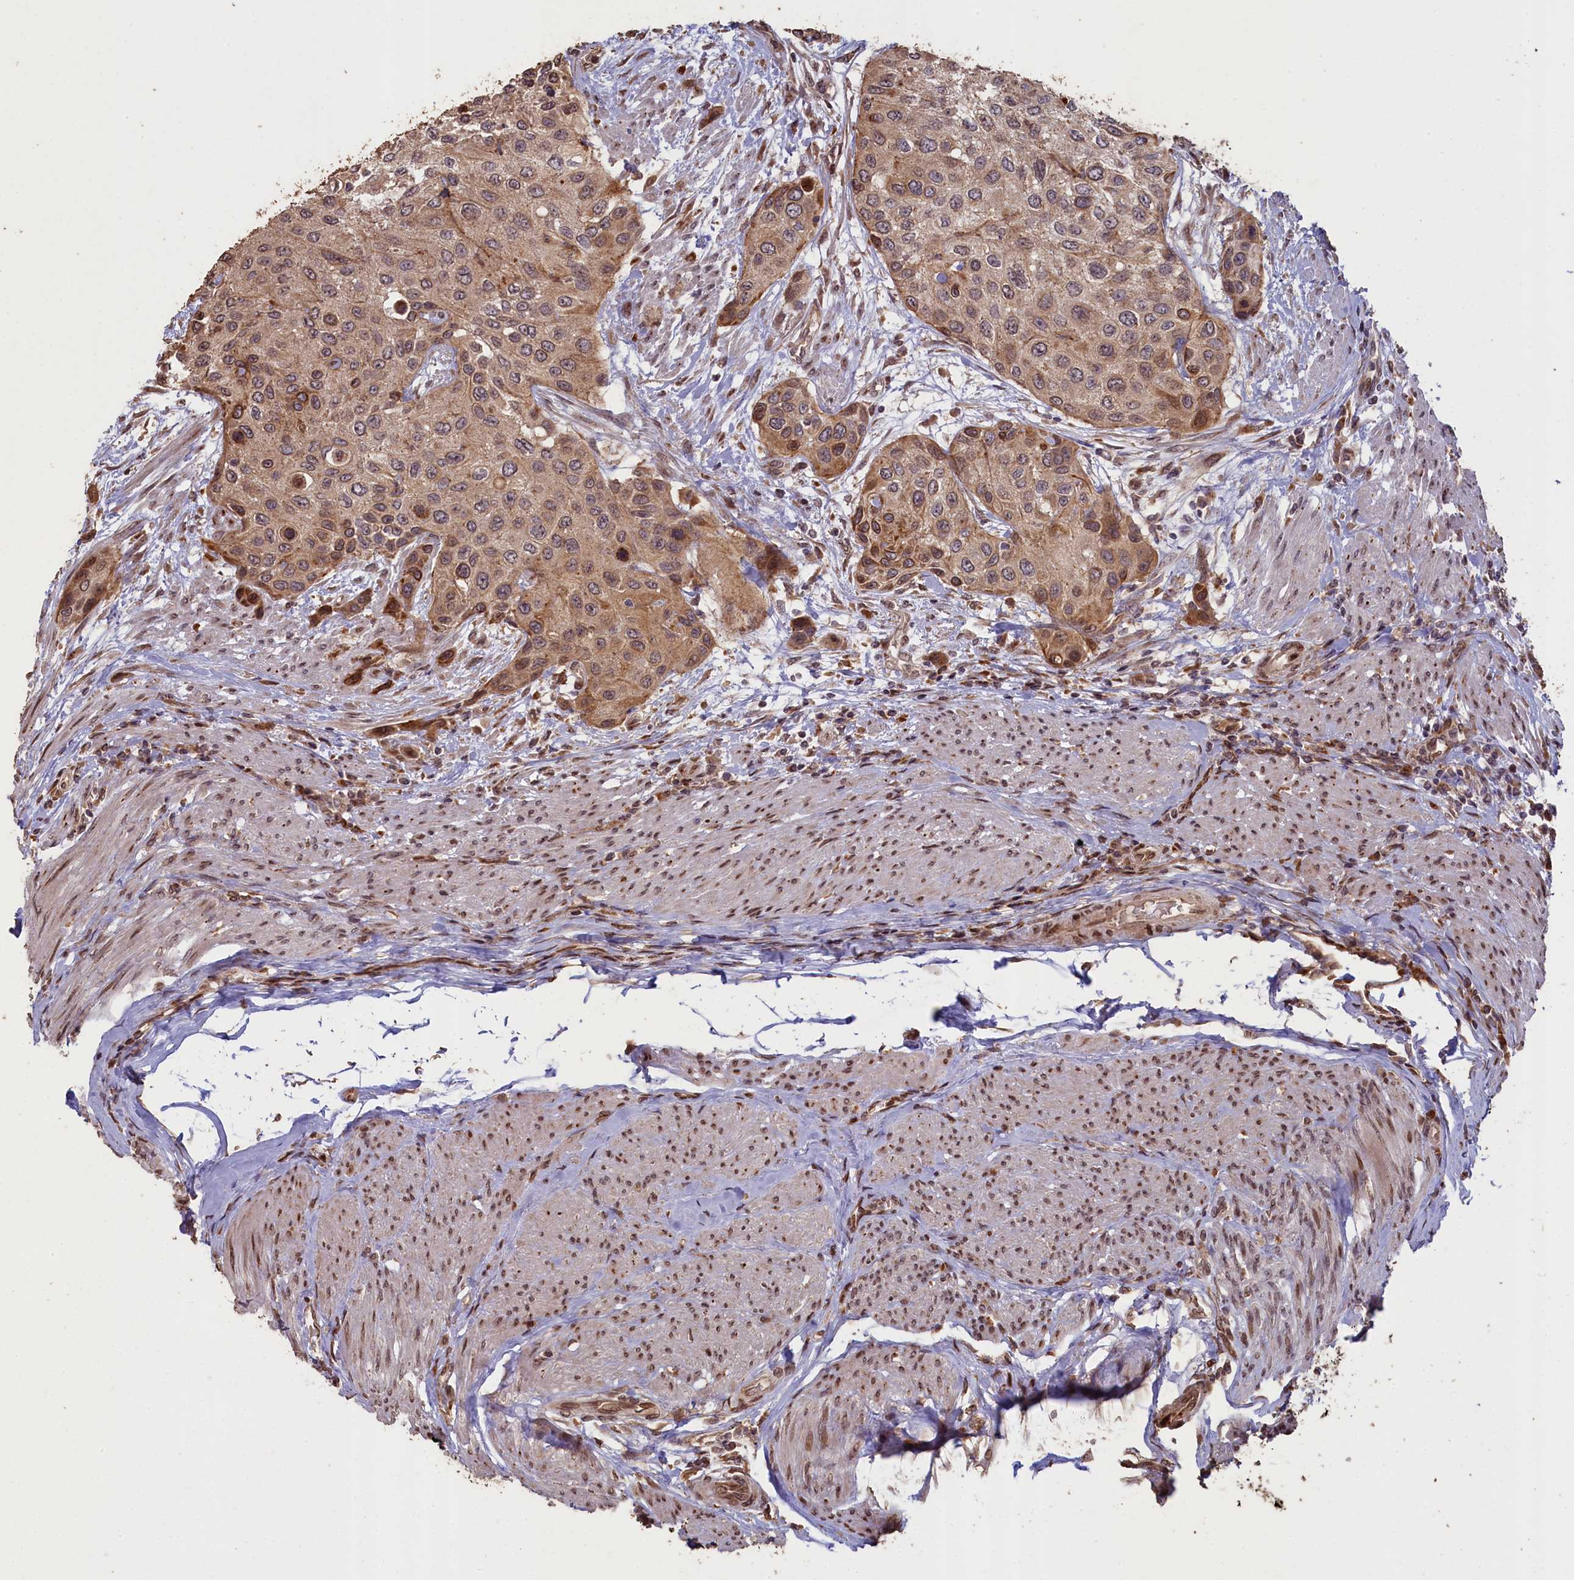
{"staining": {"intensity": "moderate", "quantity": ">75%", "location": "cytoplasmic/membranous,nuclear"}, "tissue": "urothelial cancer", "cell_type": "Tumor cells", "image_type": "cancer", "snomed": [{"axis": "morphology", "description": "Normal tissue, NOS"}, {"axis": "morphology", "description": "Urothelial carcinoma, High grade"}, {"axis": "topography", "description": "Vascular tissue"}, {"axis": "topography", "description": "Urinary bladder"}], "caption": "A brown stain shows moderate cytoplasmic/membranous and nuclear positivity of a protein in urothelial cancer tumor cells. (IHC, brightfield microscopy, high magnification).", "gene": "SLC38A7", "patient": {"sex": "female", "age": 56}}